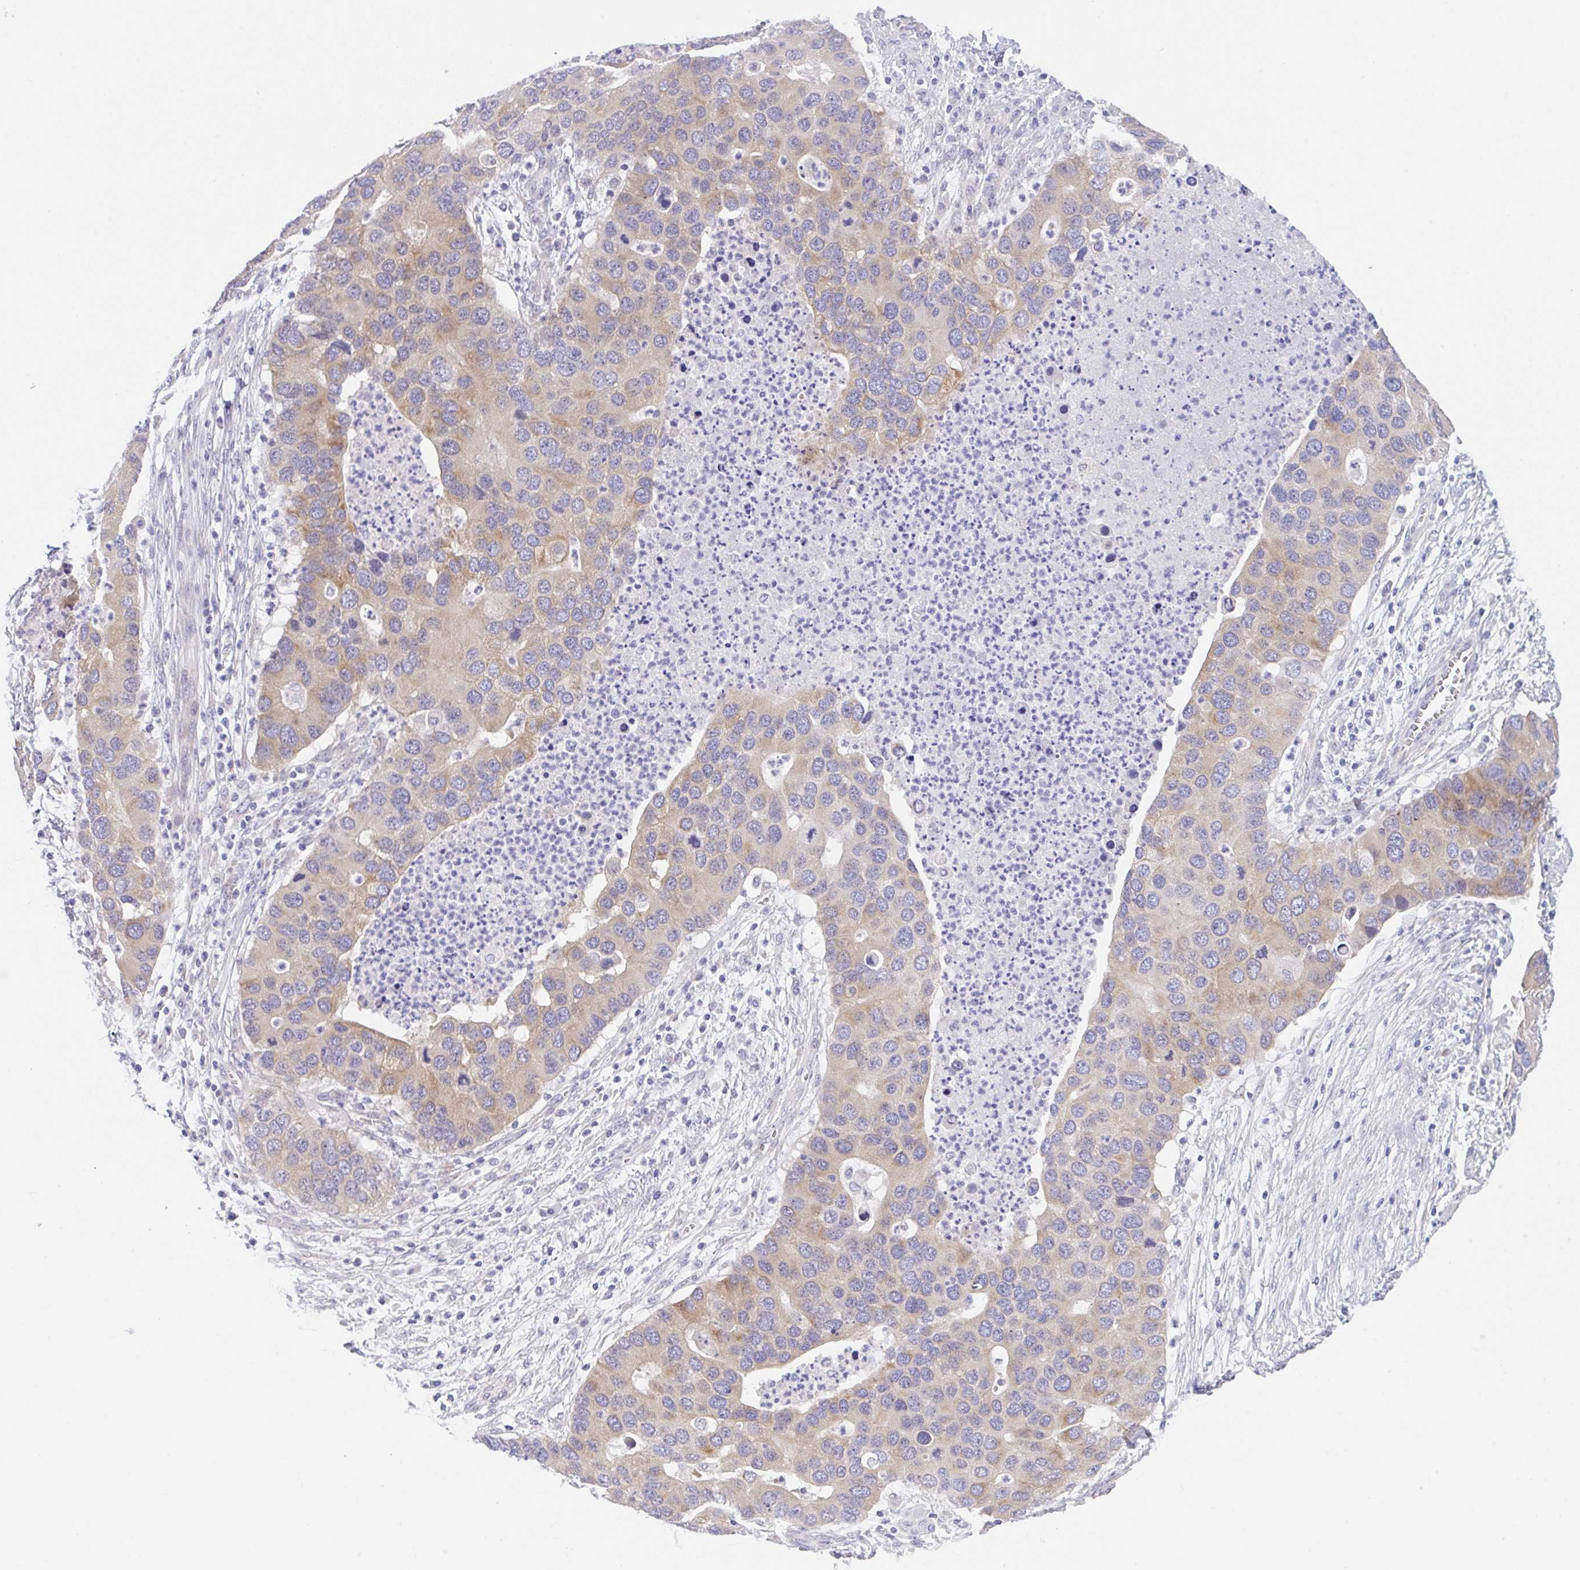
{"staining": {"intensity": "weak", "quantity": "25%-75%", "location": "cytoplasmic/membranous"}, "tissue": "lung cancer", "cell_type": "Tumor cells", "image_type": "cancer", "snomed": [{"axis": "morphology", "description": "Aneuploidy"}, {"axis": "morphology", "description": "Adenocarcinoma, NOS"}, {"axis": "topography", "description": "Lymph node"}, {"axis": "topography", "description": "Lung"}], "caption": "A low amount of weak cytoplasmic/membranous positivity is appreciated in about 25%-75% of tumor cells in adenocarcinoma (lung) tissue.", "gene": "TRAF4", "patient": {"sex": "female", "age": 74}}